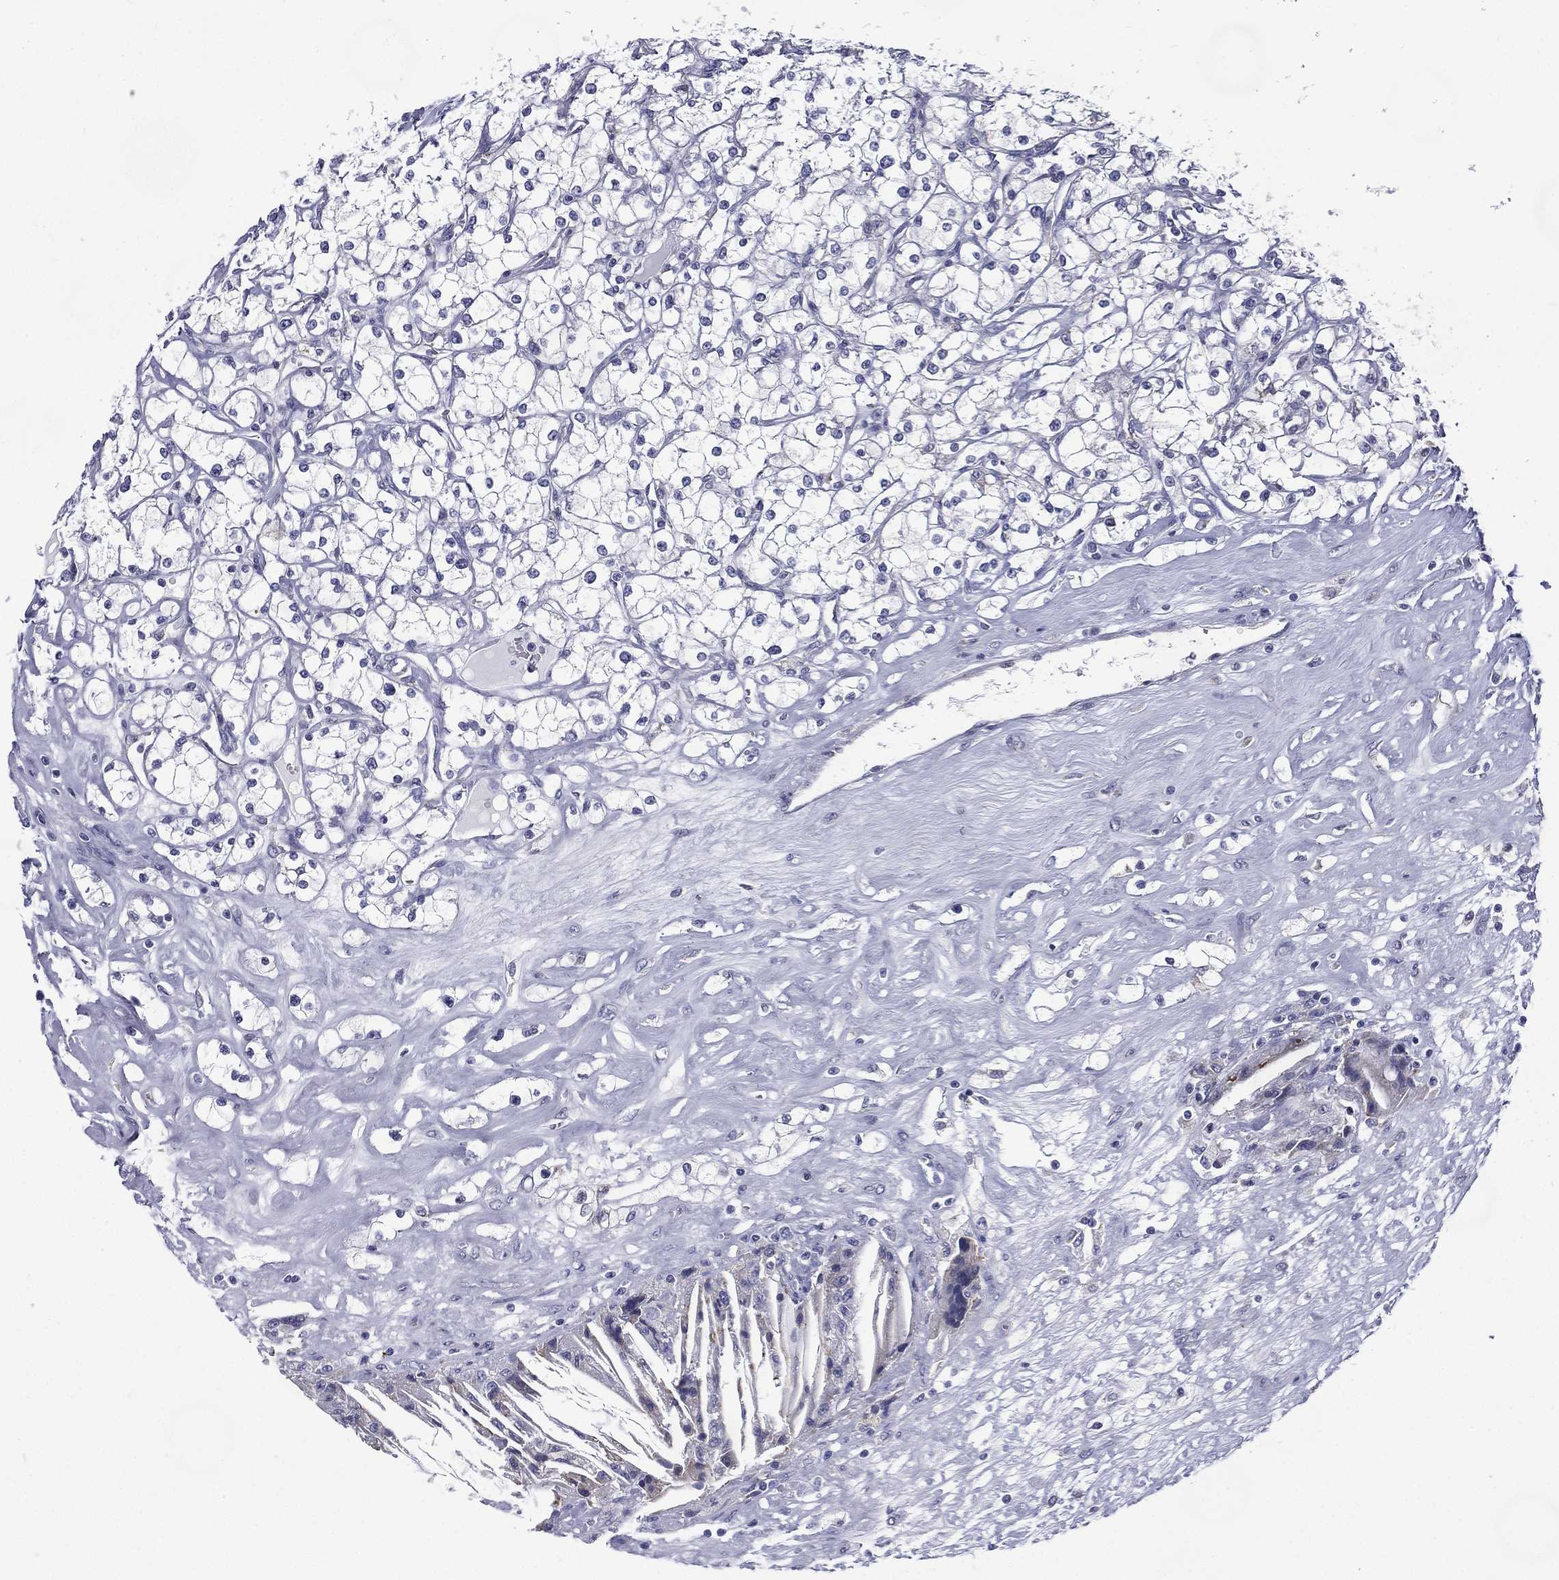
{"staining": {"intensity": "negative", "quantity": "none", "location": "none"}, "tissue": "renal cancer", "cell_type": "Tumor cells", "image_type": "cancer", "snomed": [{"axis": "morphology", "description": "Adenocarcinoma, NOS"}, {"axis": "topography", "description": "Kidney"}], "caption": "DAB immunohistochemical staining of renal cancer shows no significant staining in tumor cells.", "gene": "C19orf18", "patient": {"sex": "male", "age": 67}}